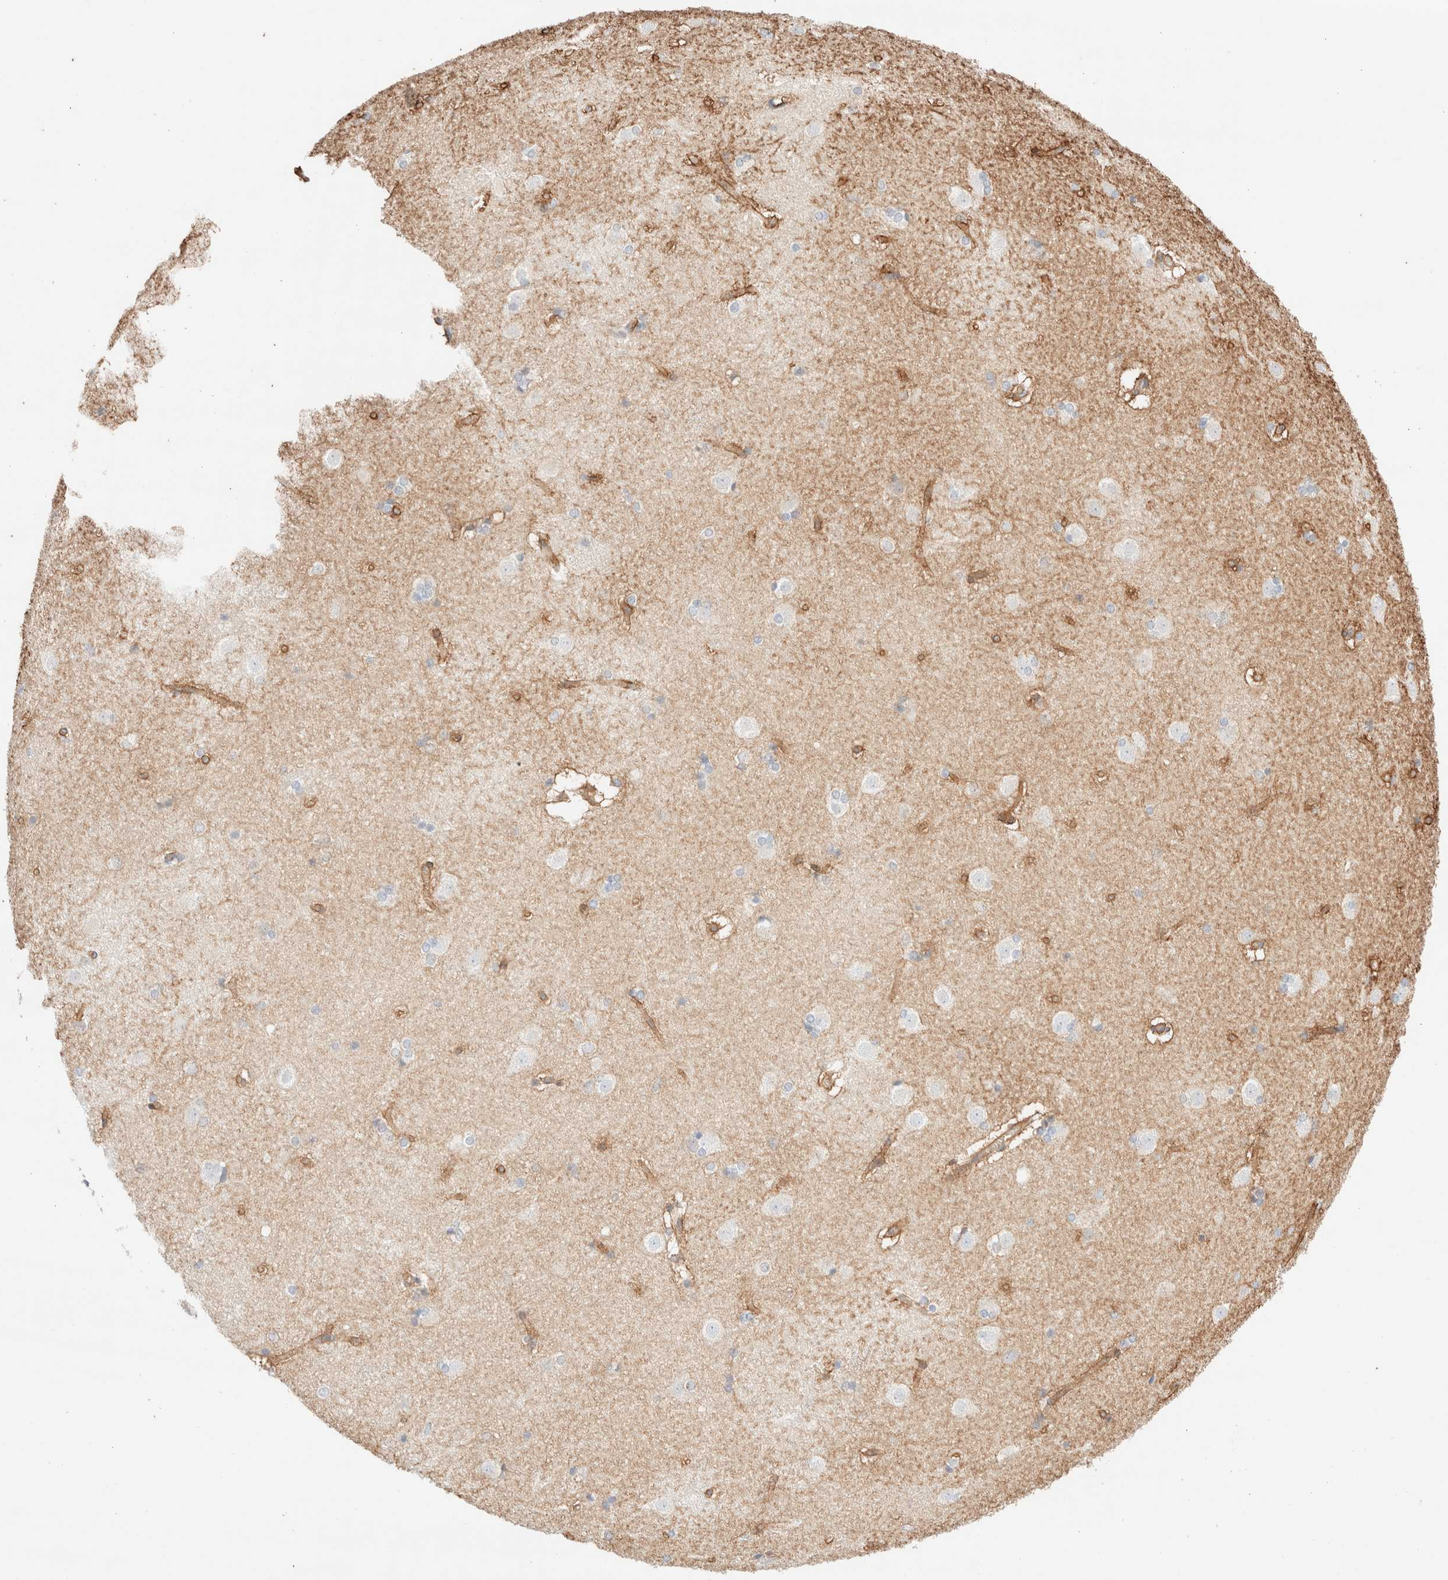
{"staining": {"intensity": "negative", "quantity": "none", "location": "none"}, "tissue": "caudate", "cell_type": "Glial cells", "image_type": "normal", "snomed": [{"axis": "morphology", "description": "Normal tissue, NOS"}, {"axis": "topography", "description": "Lateral ventricle wall"}], "caption": "Caudate was stained to show a protein in brown. There is no significant staining in glial cells. (DAB IHC, high magnification).", "gene": "NIBAN2", "patient": {"sex": "female", "age": 19}}